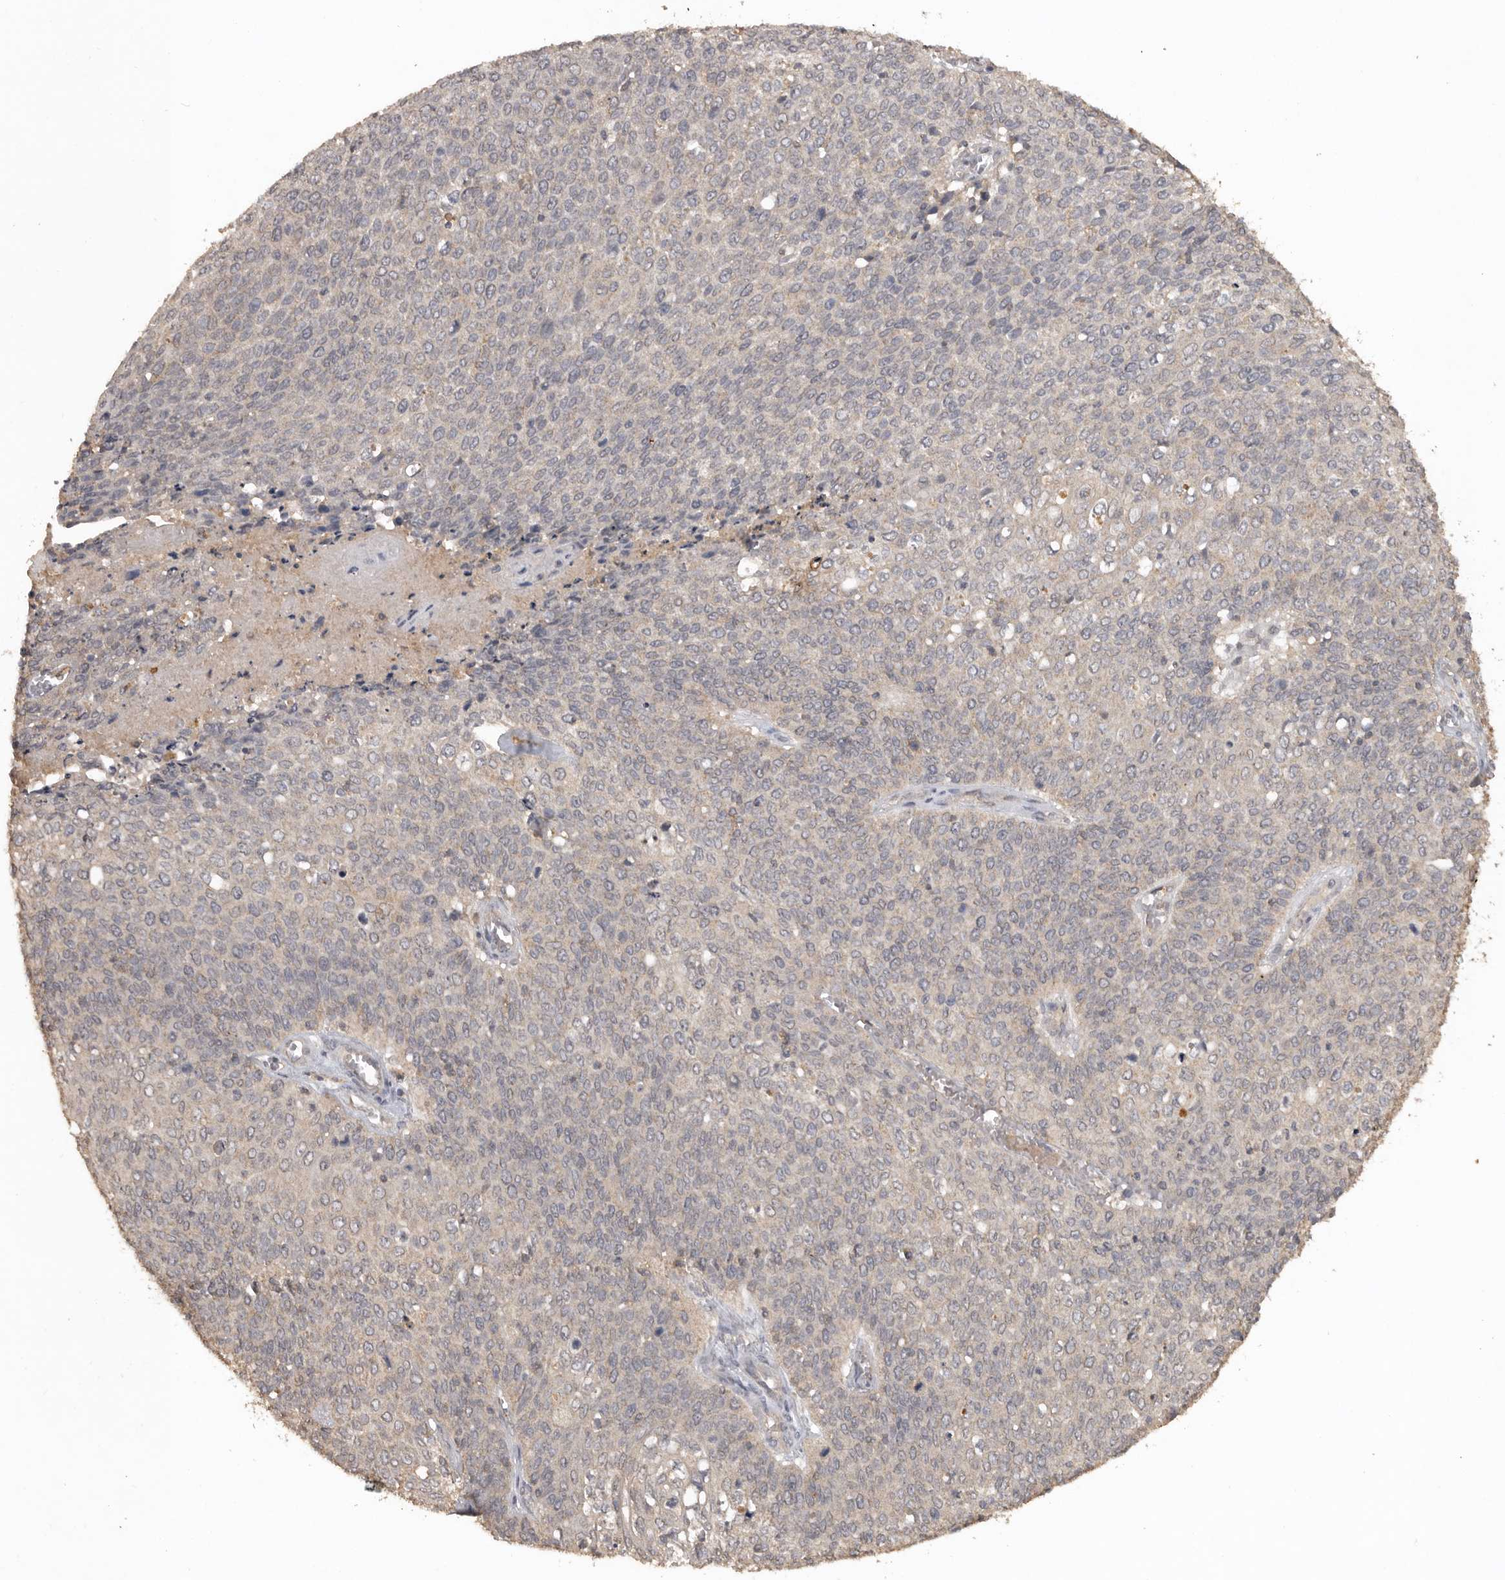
{"staining": {"intensity": "negative", "quantity": "none", "location": "none"}, "tissue": "cervical cancer", "cell_type": "Tumor cells", "image_type": "cancer", "snomed": [{"axis": "morphology", "description": "Squamous cell carcinoma, NOS"}, {"axis": "topography", "description": "Cervix"}], "caption": "An image of human squamous cell carcinoma (cervical) is negative for staining in tumor cells. (DAB immunohistochemistry (IHC) with hematoxylin counter stain).", "gene": "ADAMTS4", "patient": {"sex": "female", "age": 39}}